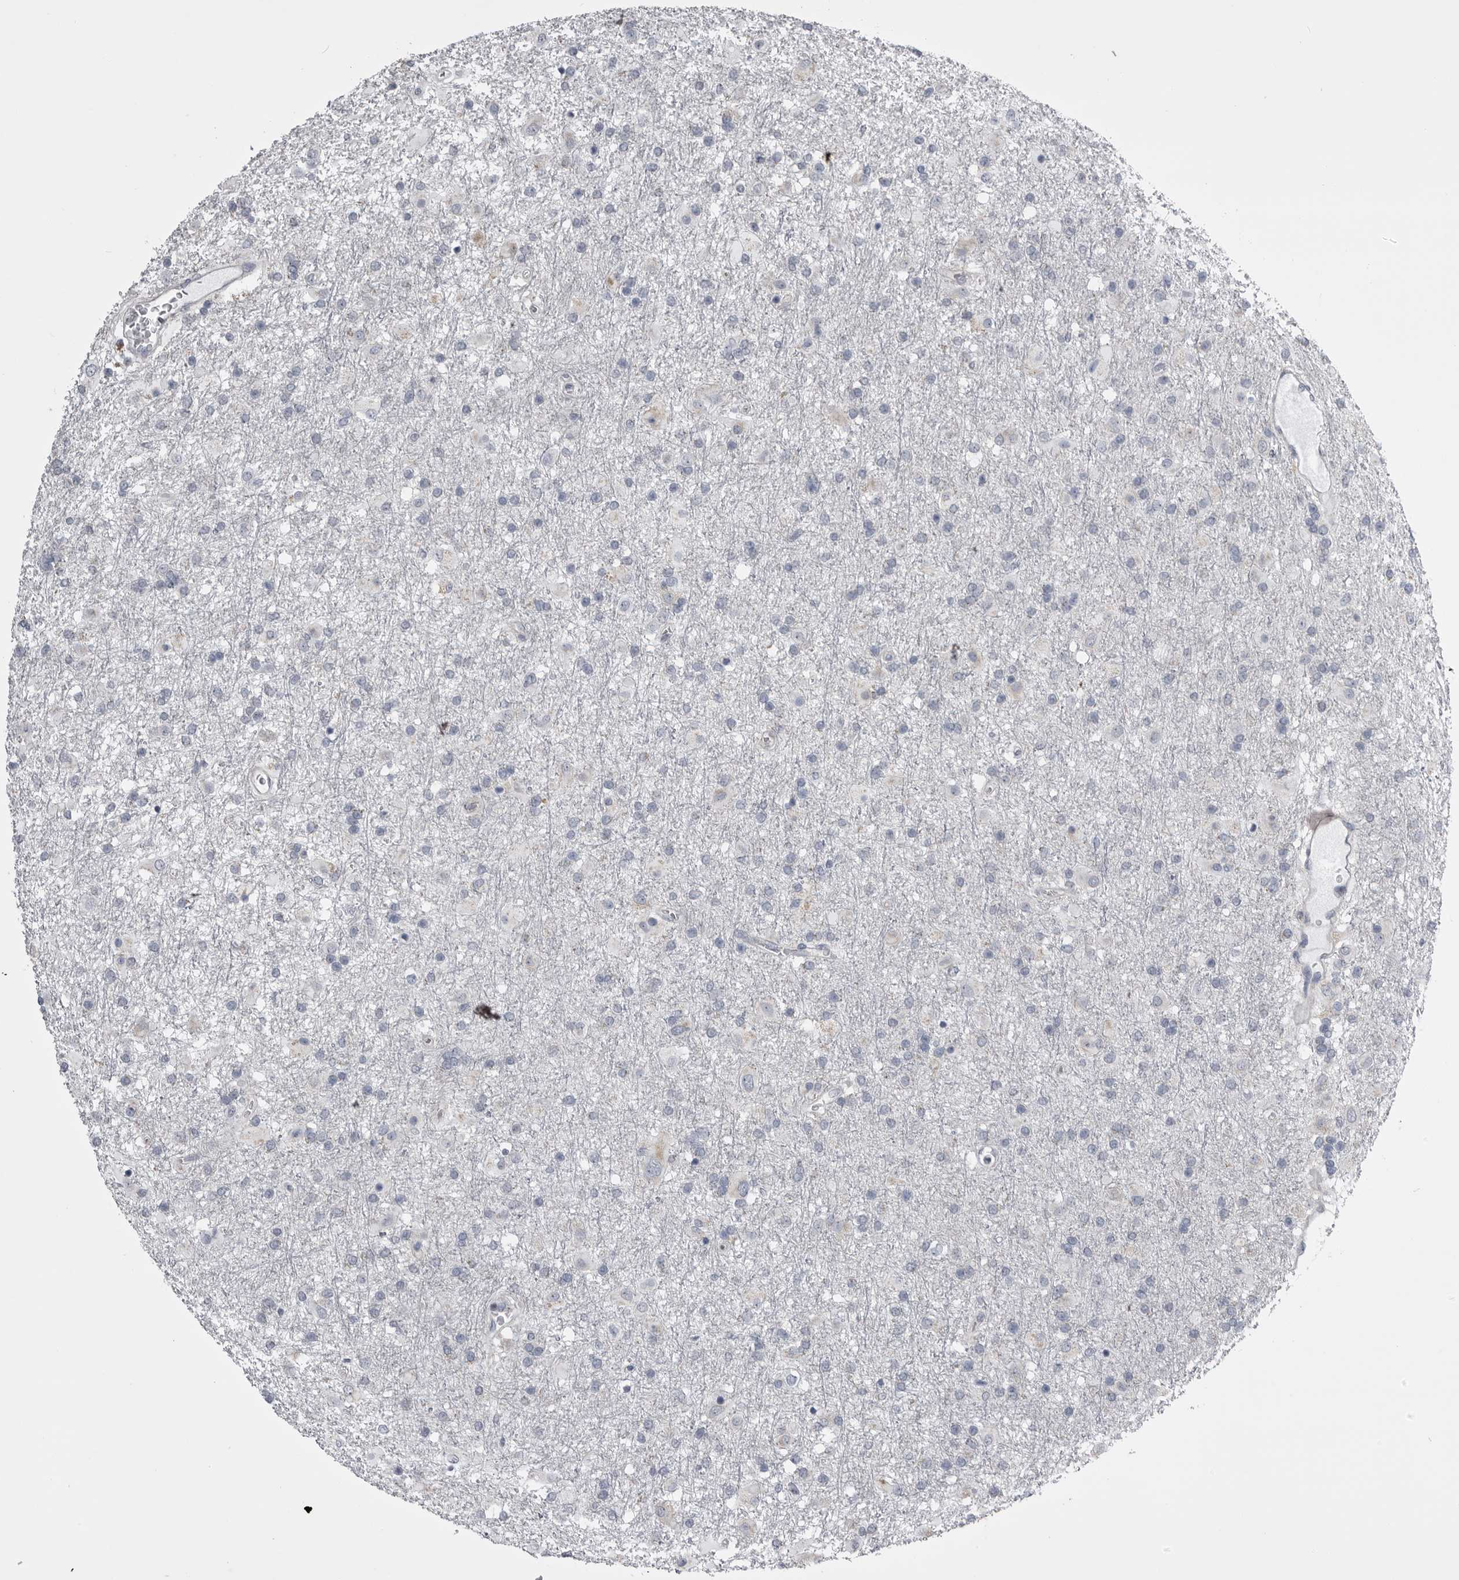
{"staining": {"intensity": "negative", "quantity": "none", "location": "none"}, "tissue": "glioma", "cell_type": "Tumor cells", "image_type": "cancer", "snomed": [{"axis": "morphology", "description": "Glioma, malignant, Low grade"}, {"axis": "topography", "description": "Brain"}], "caption": "Immunohistochemical staining of human malignant glioma (low-grade) exhibits no significant staining in tumor cells.", "gene": "OPLAH", "patient": {"sex": "male", "age": 65}}